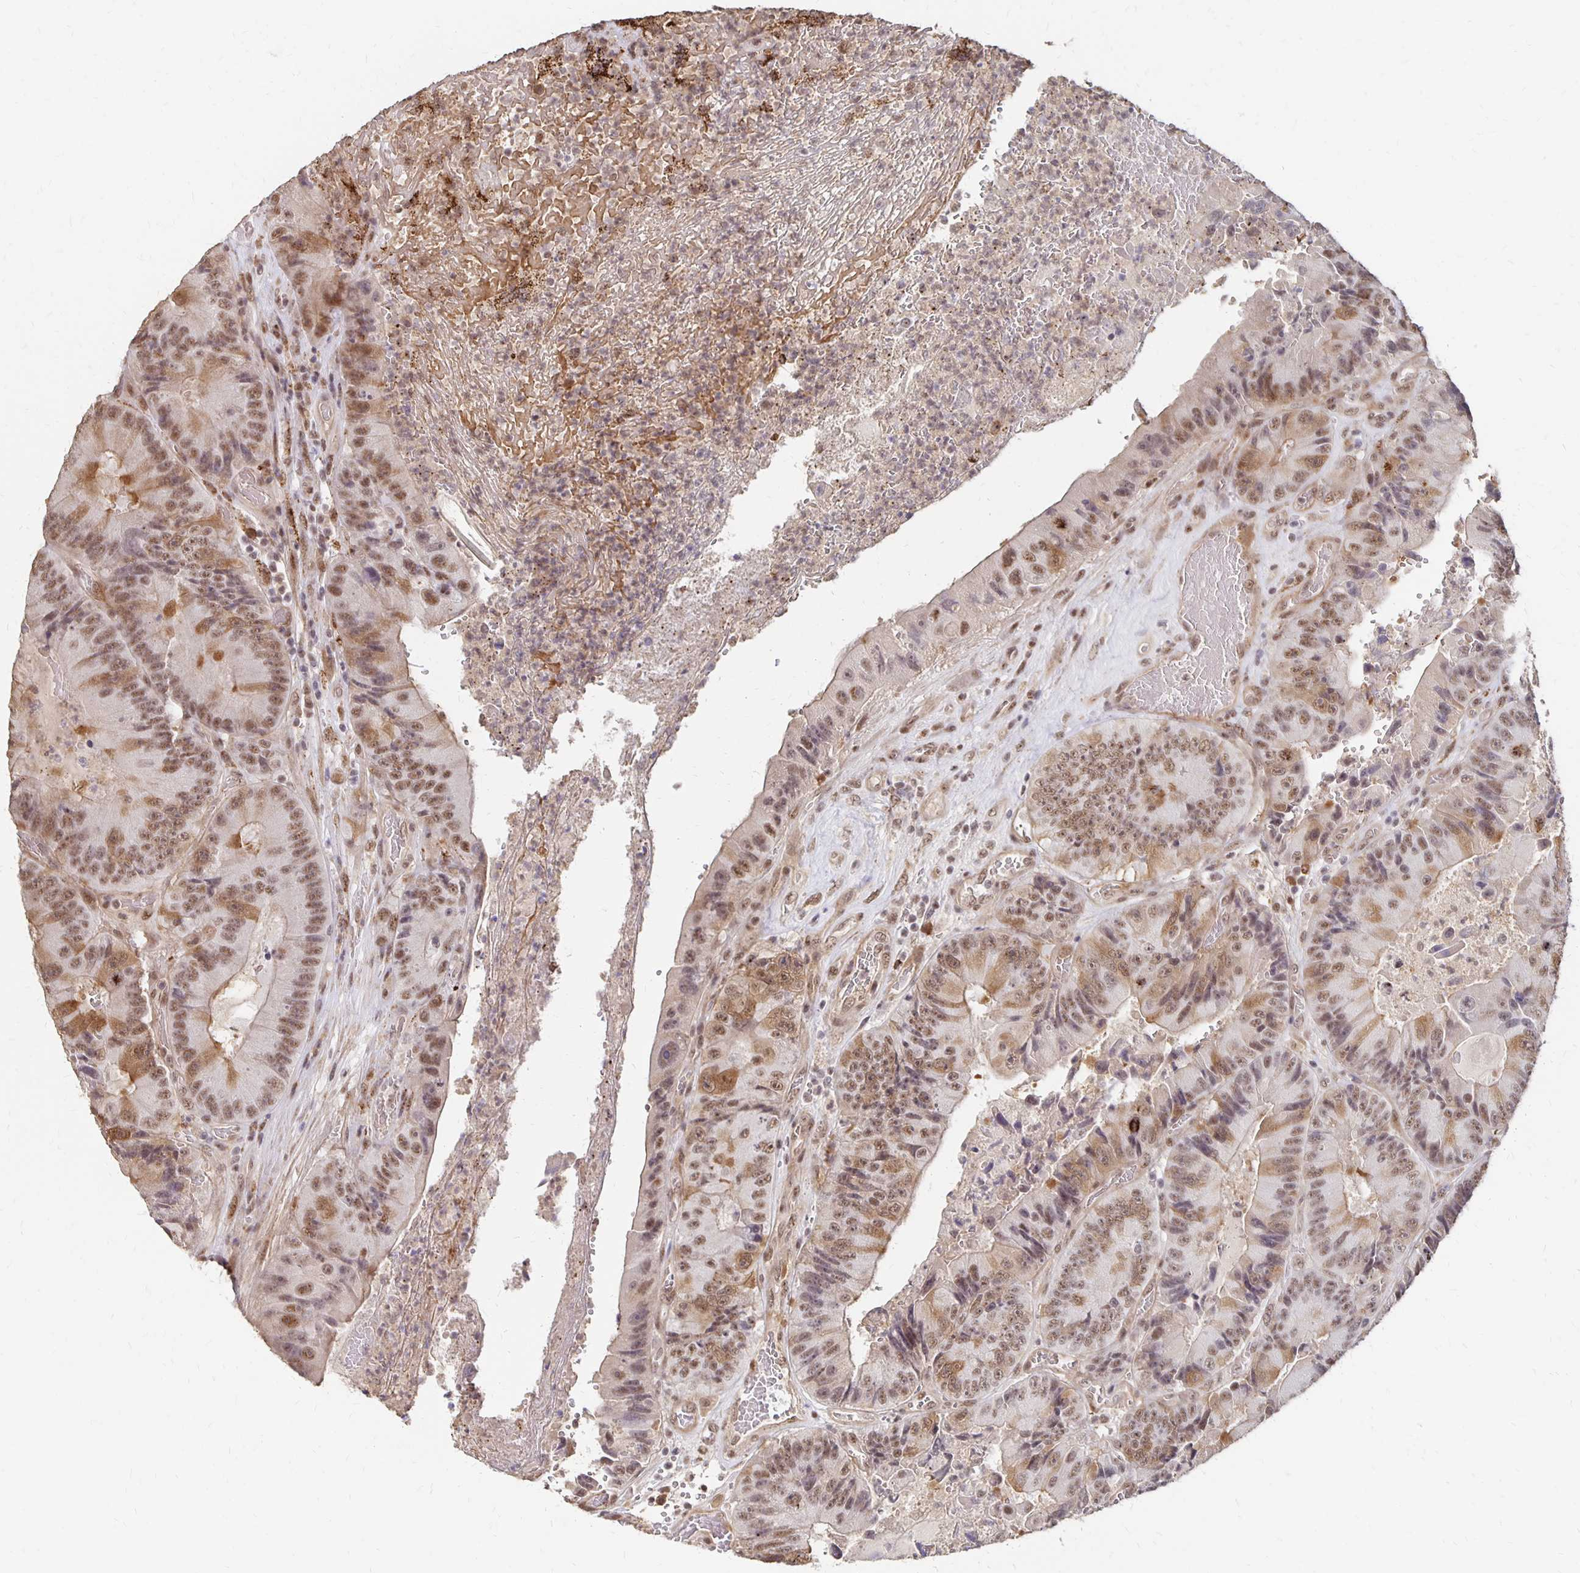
{"staining": {"intensity": "moderate", "quantity": ">75%", "location": "cytoplasmic/membranous,nuclear"}, "tissue": "colorectal cancer", "cell_type": "Tumor cells", "image_type": "cancer", "snomed": [{"axis": "morphology", "description": "Adenocarcinoma, NOS"}, {"axis": "topography", "description": "Colon"}], "caption": "Adenocarcinoma (colorectal) stained with DAB immunohistochemistry exhibits medium levels of moderate cytoplasmic/membranous and nuclear expression in about >75% of tumor cells.", "gene": "CLASRP", "patient": {"sex": "female", "age": 86}}